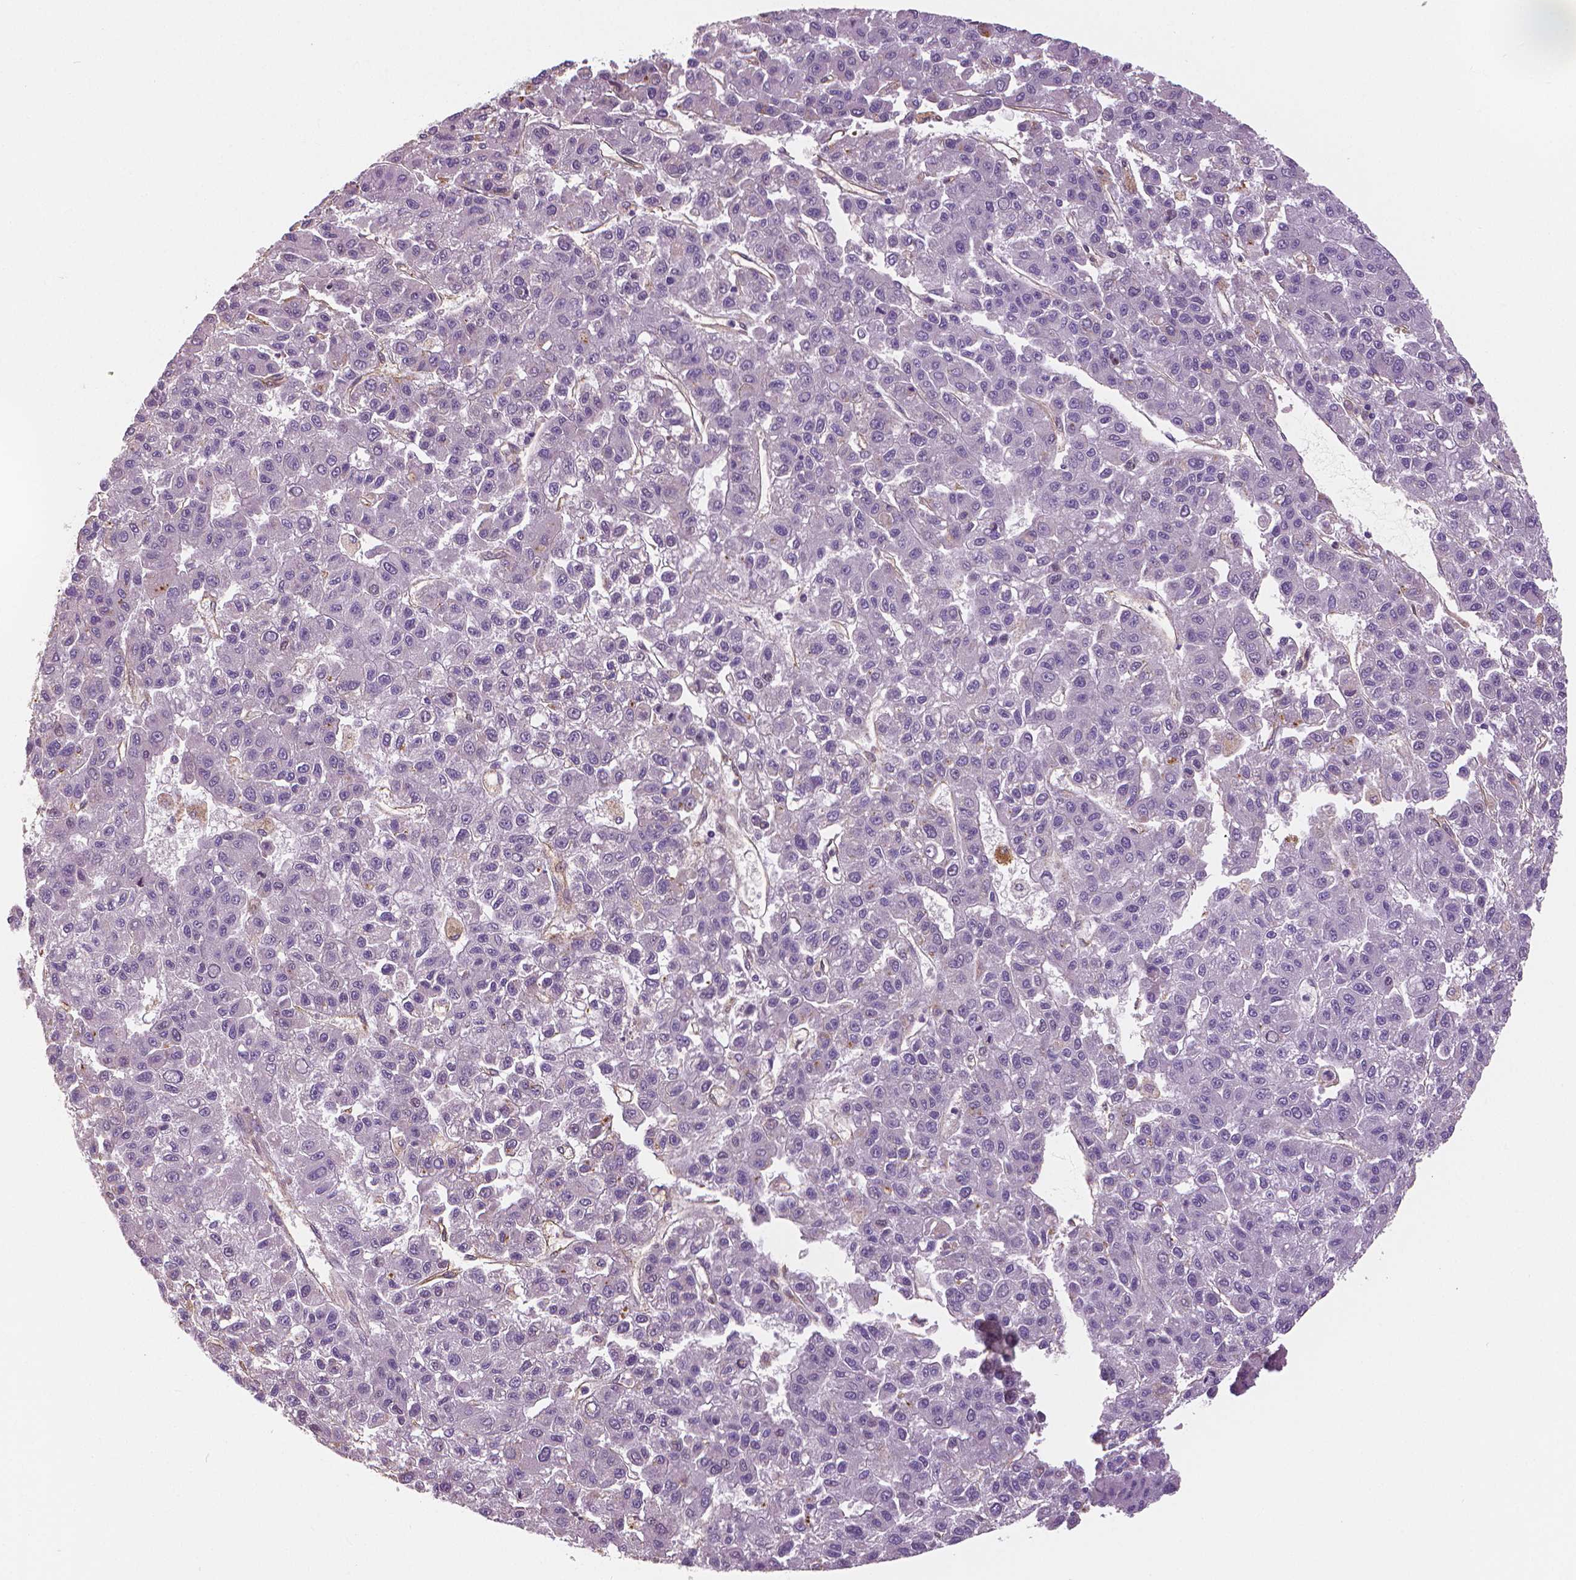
{"staining": {"intensity": "negative", "quantity": "none", "location": "none"}, "tissue": "liver cancer", "cell_type": "Tumor cells", "image_type": "cancer", "snomed": [{"axis": "morphology", "description": "Carcinoma, Hepatocellular, NOS"}, {"axis": "topography", "description": "Liver"}], "caption": "Liver cancer stained for a protein using immunohistochemistry exhibits no expression tumor cells.", "gene": "MKI67", "patient": {"sex": "male", "age": 70}}